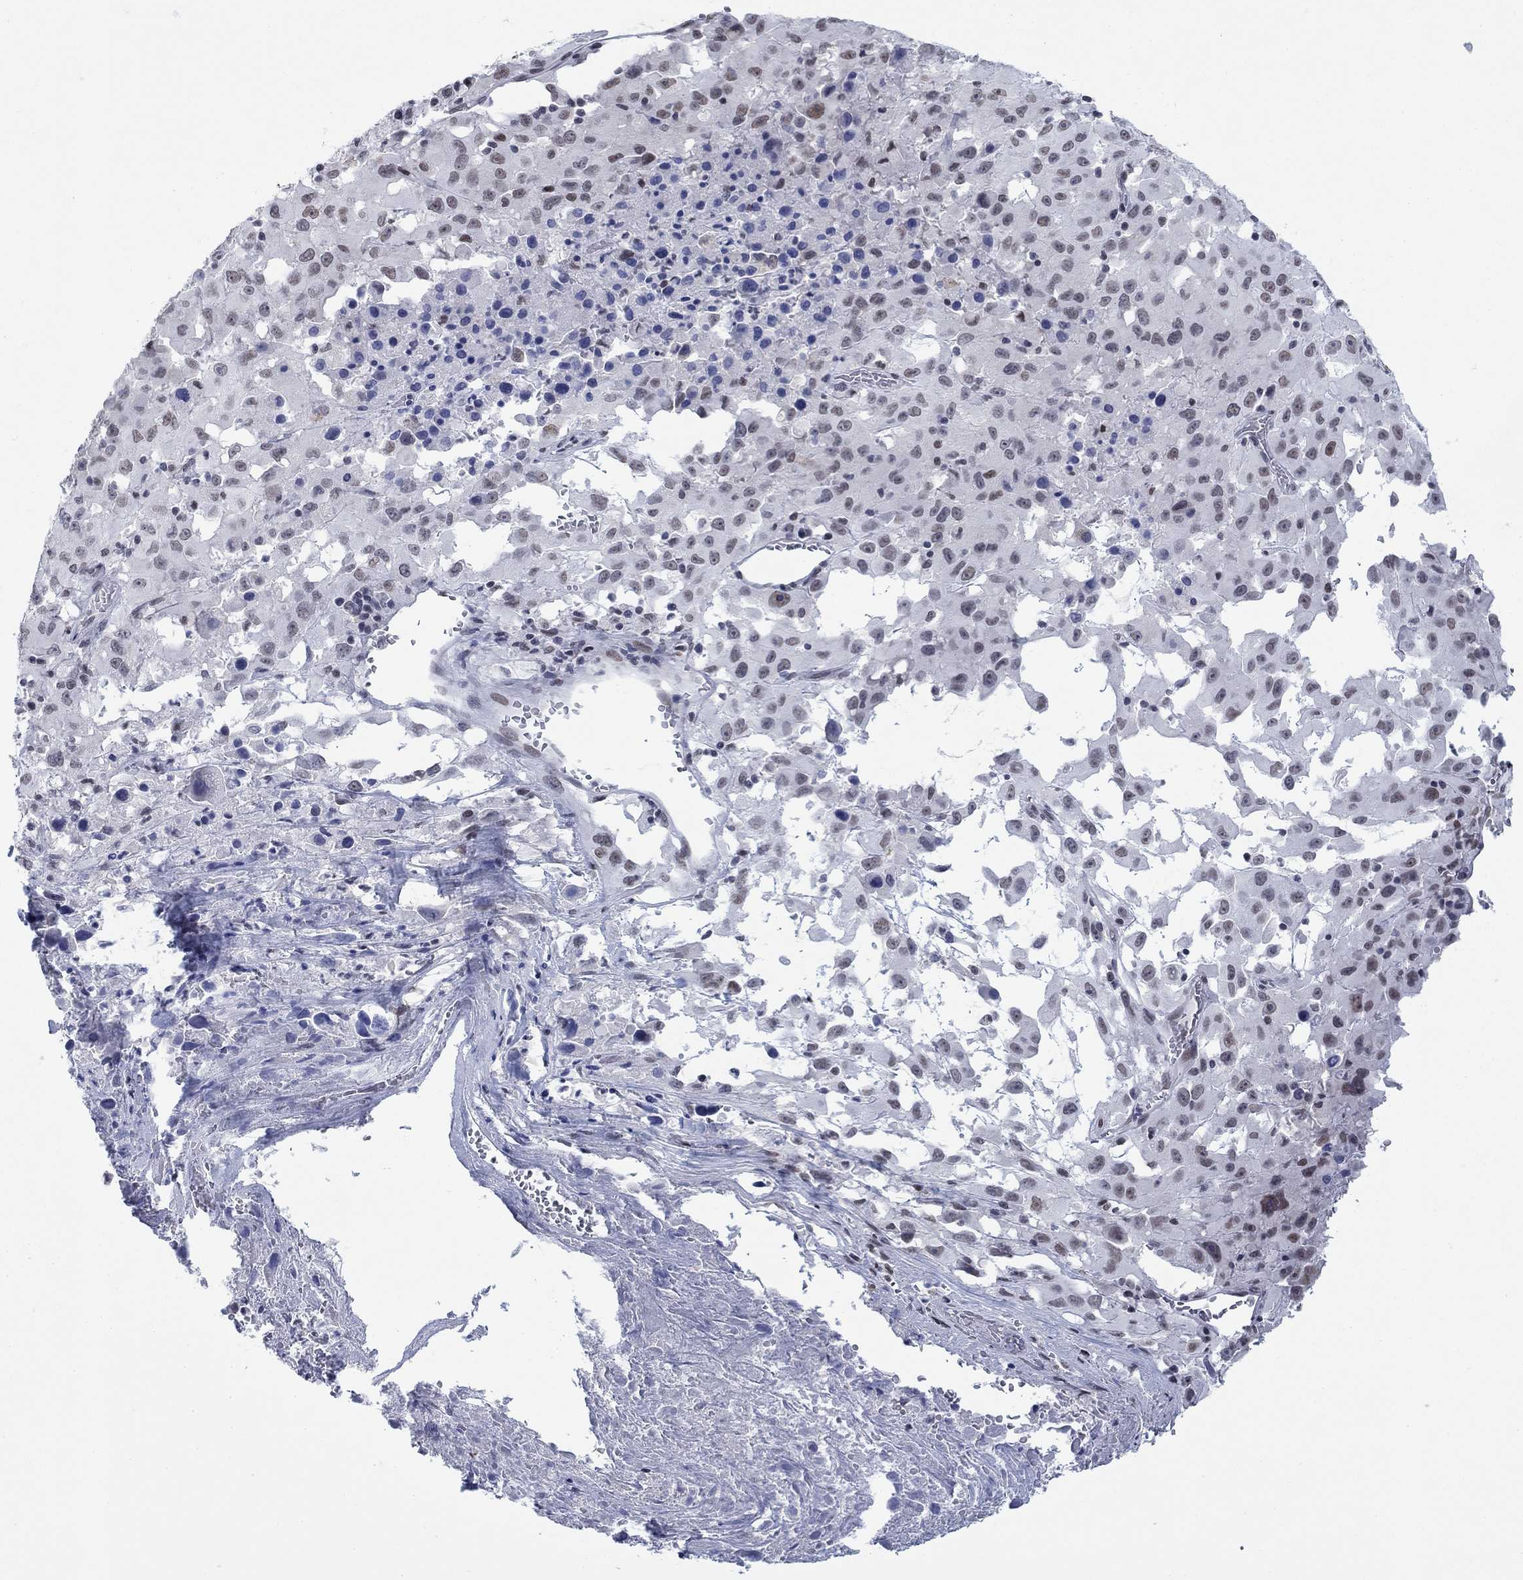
{"staining": {"intensity": "moderate", "quantity": "<25%", "location": "nuclear"}, "tissue": "melanoma", "cell_type": "Tumor cells", "image_type": "cancer", "snomed": [{"axis": "morphology", "description": "Malignant melanoma, Metastatic site"}, {"axis": "topography", "description": "Lymph node"}], "caption": "This histopathology image exhibits immunohistochemistry (IHC) staining of melanoma, with low moderate nuclear expression in approximately <25% of tumor cells.", "gene": "NPAS3", "patient": {"sex": "male", "age": 50}}